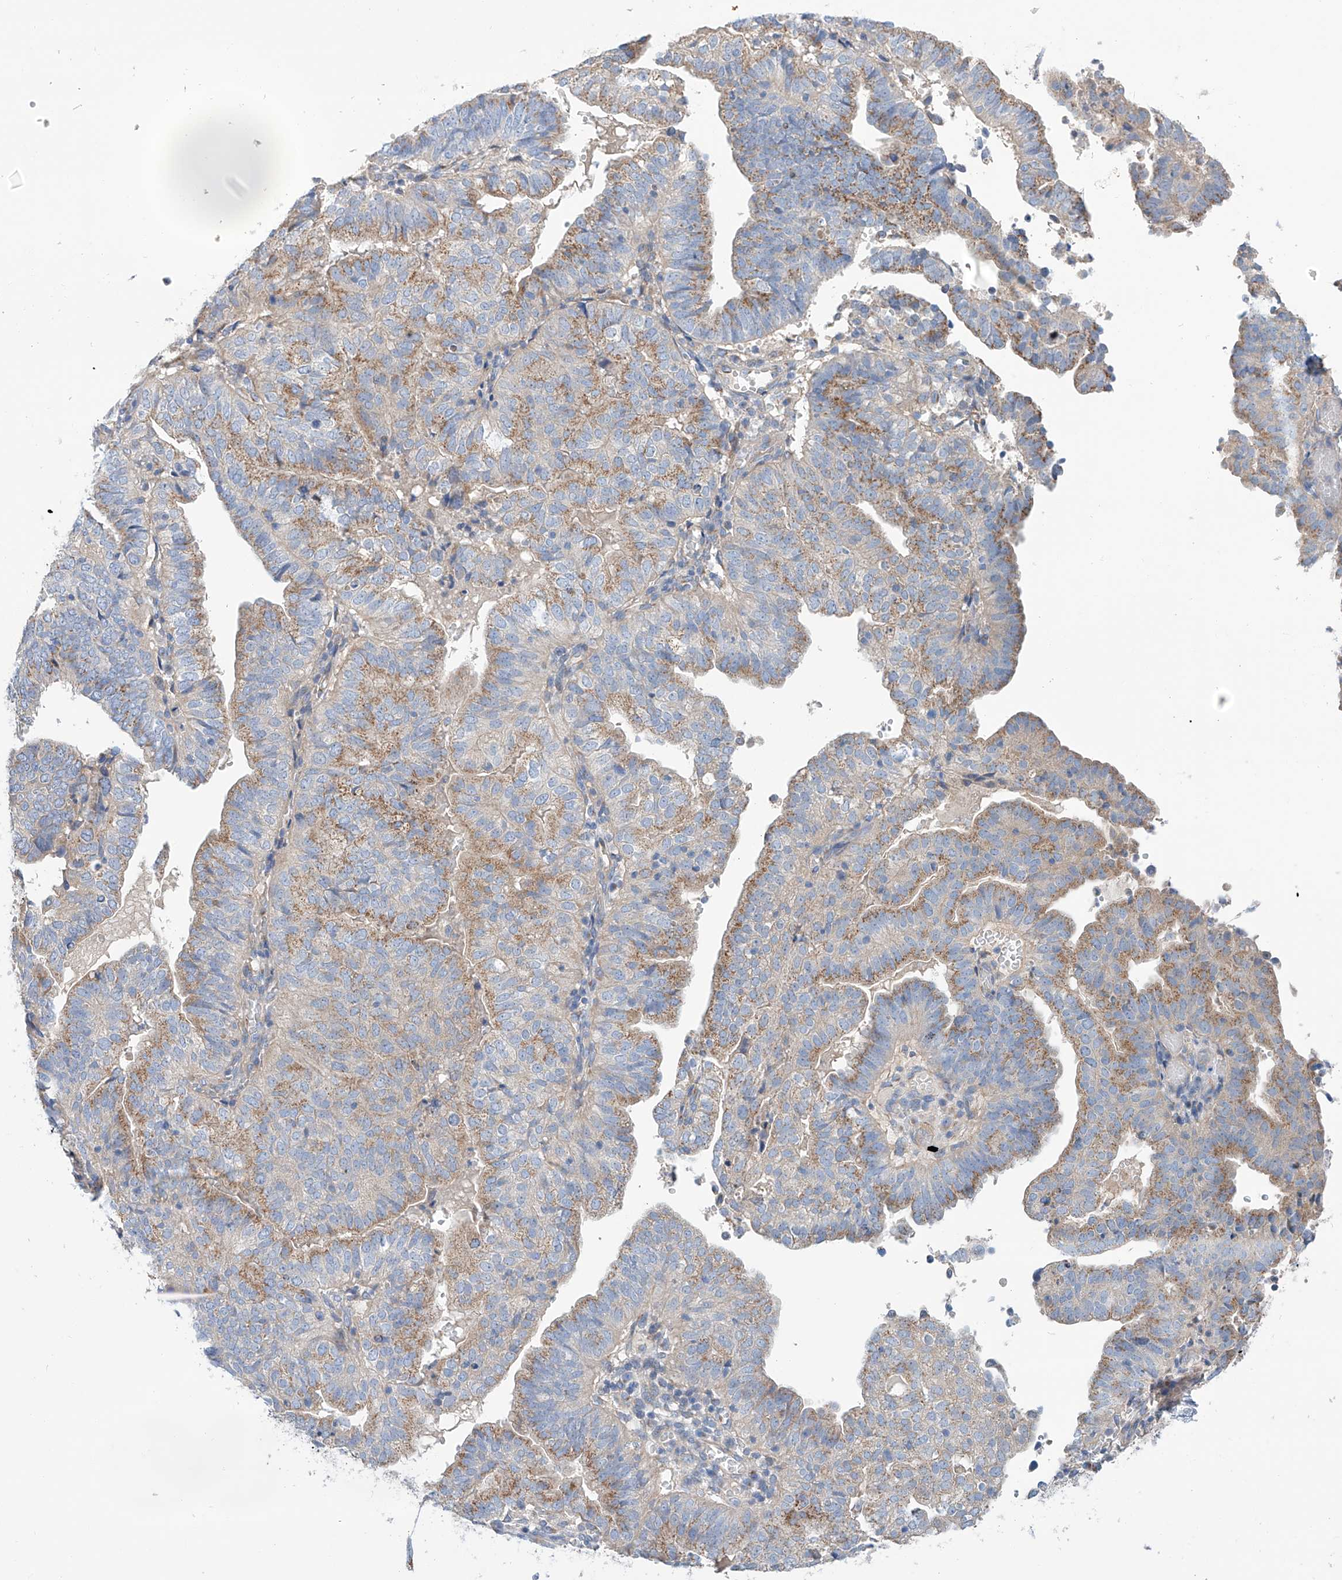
{"staining": {"intensity": "weak", "quantity": "25%-75%", "location": "cytoplasmic/membranous"}, "tissue": "endometrial cancer", "cell_type": "Tumor cells", "image_type": "cancer", "snomed": [{"axis": "morphology", "description": "Adenocarcinoma, NOS"}, {"axis": "topography", "description": "Uterus"}], "caption": "Immunohistochemical staining of human adenocarcinoma (endometrial) shows low levels of weak cytoplasmic/membranous protein staining in approximately 25%-75% of tumor cells.", "gene": "SLC22A7", "patient": {"sex": "female", "age": 77}}